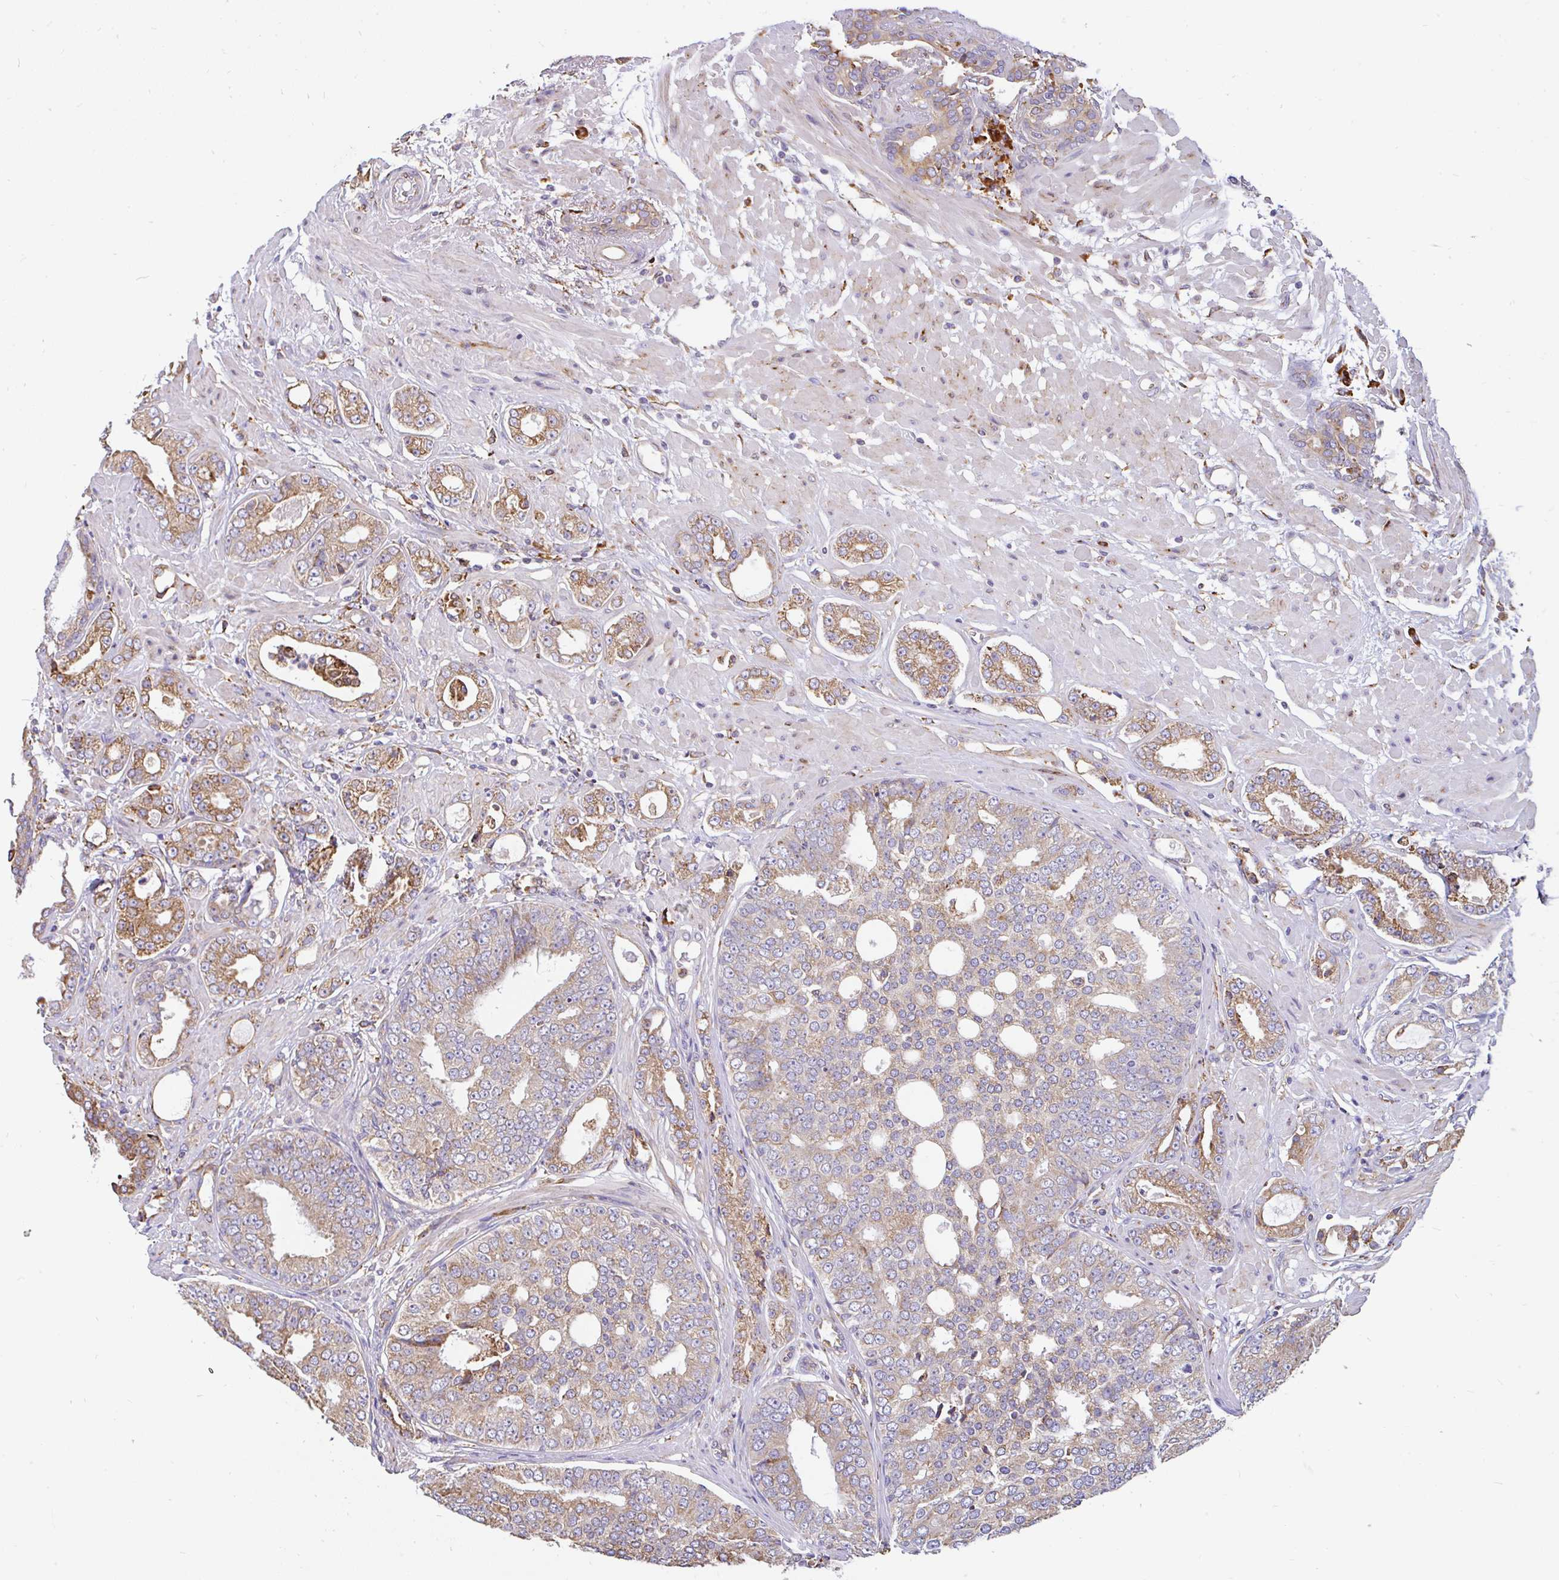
{"staining": {"intensity": "moderate", "quantity": ">75%", "location": "cytoplasmic/membranous"}, "tissue": "prostate cancer", "cell_type": "Tumor cells", "image_type": "cancer", "snomed": [{"axis": "morphology", "description": "Adenocarcinoma, High grade"}, {"axis": "topography", "description": "Prostate"}], "caption": "Prostate high-grade adenocarcinoma stained for a protein displays moderate cytoplasmic/membranous positivity in tumor cells. Immunohistochemistry (ihc) stains the protein of interest in brown and the nuclei are stained blue.", "gene": "EML5", "patient": {"sex": "male", "age": 71}}